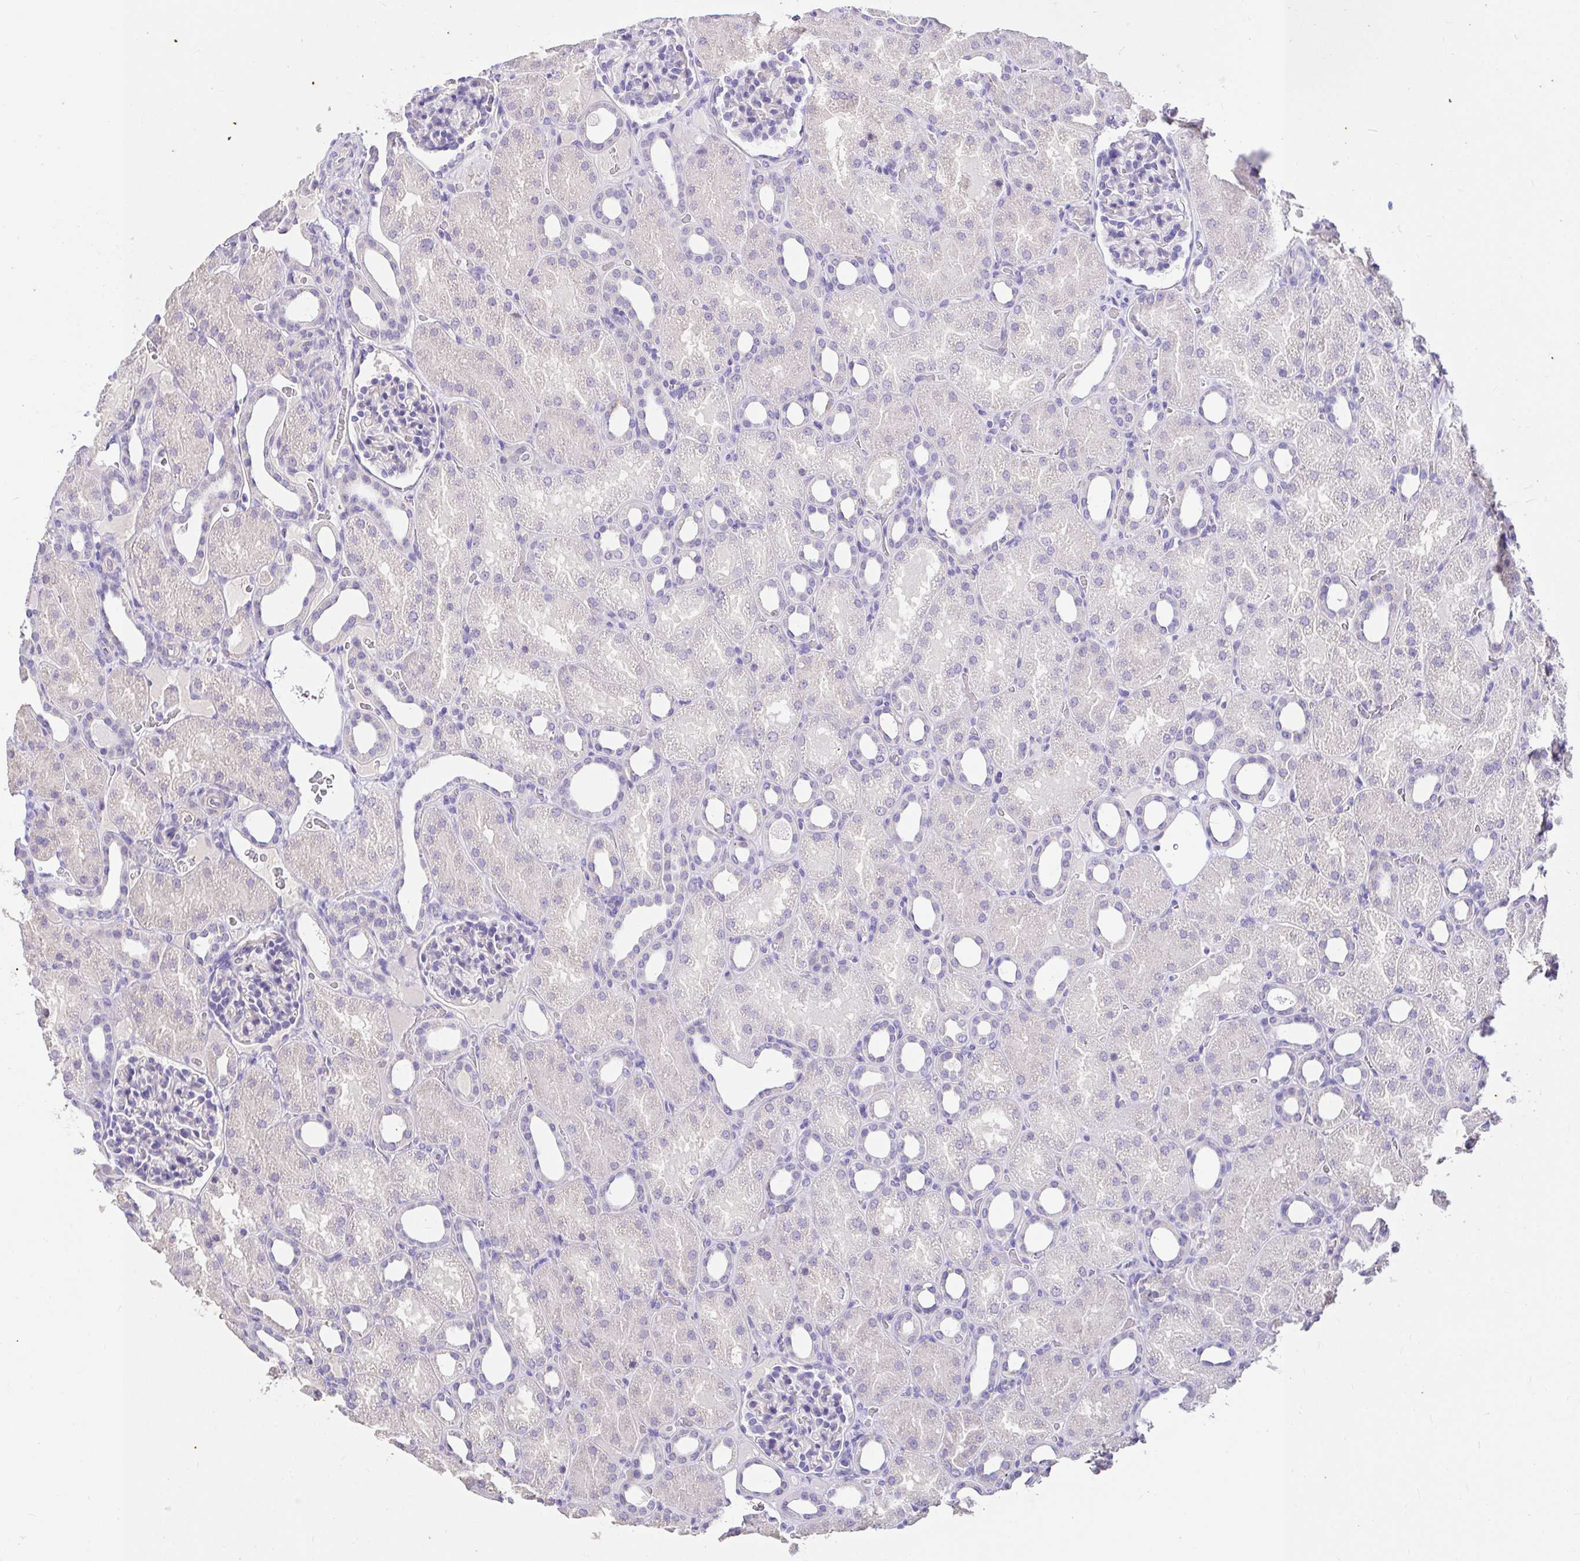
{"staining": {"intensity": "negative", "quantity": "none", "location": "none"}, "tissue": "kidney", "cell_type": "Cells in glomeruli", "image_type": "normal", "snomed": [{"axis": "morphology", "description": "Normal tissue, NOS"}, {"axis": "topography", "description": "Kidney"}], "caption": "Human kidney stained for a protein using immunohistochemistry (IHC) exhibits no expression in cells in glomeruli.", "gene": "CDO1", "patient": {"sex": "male", "age": 2}}